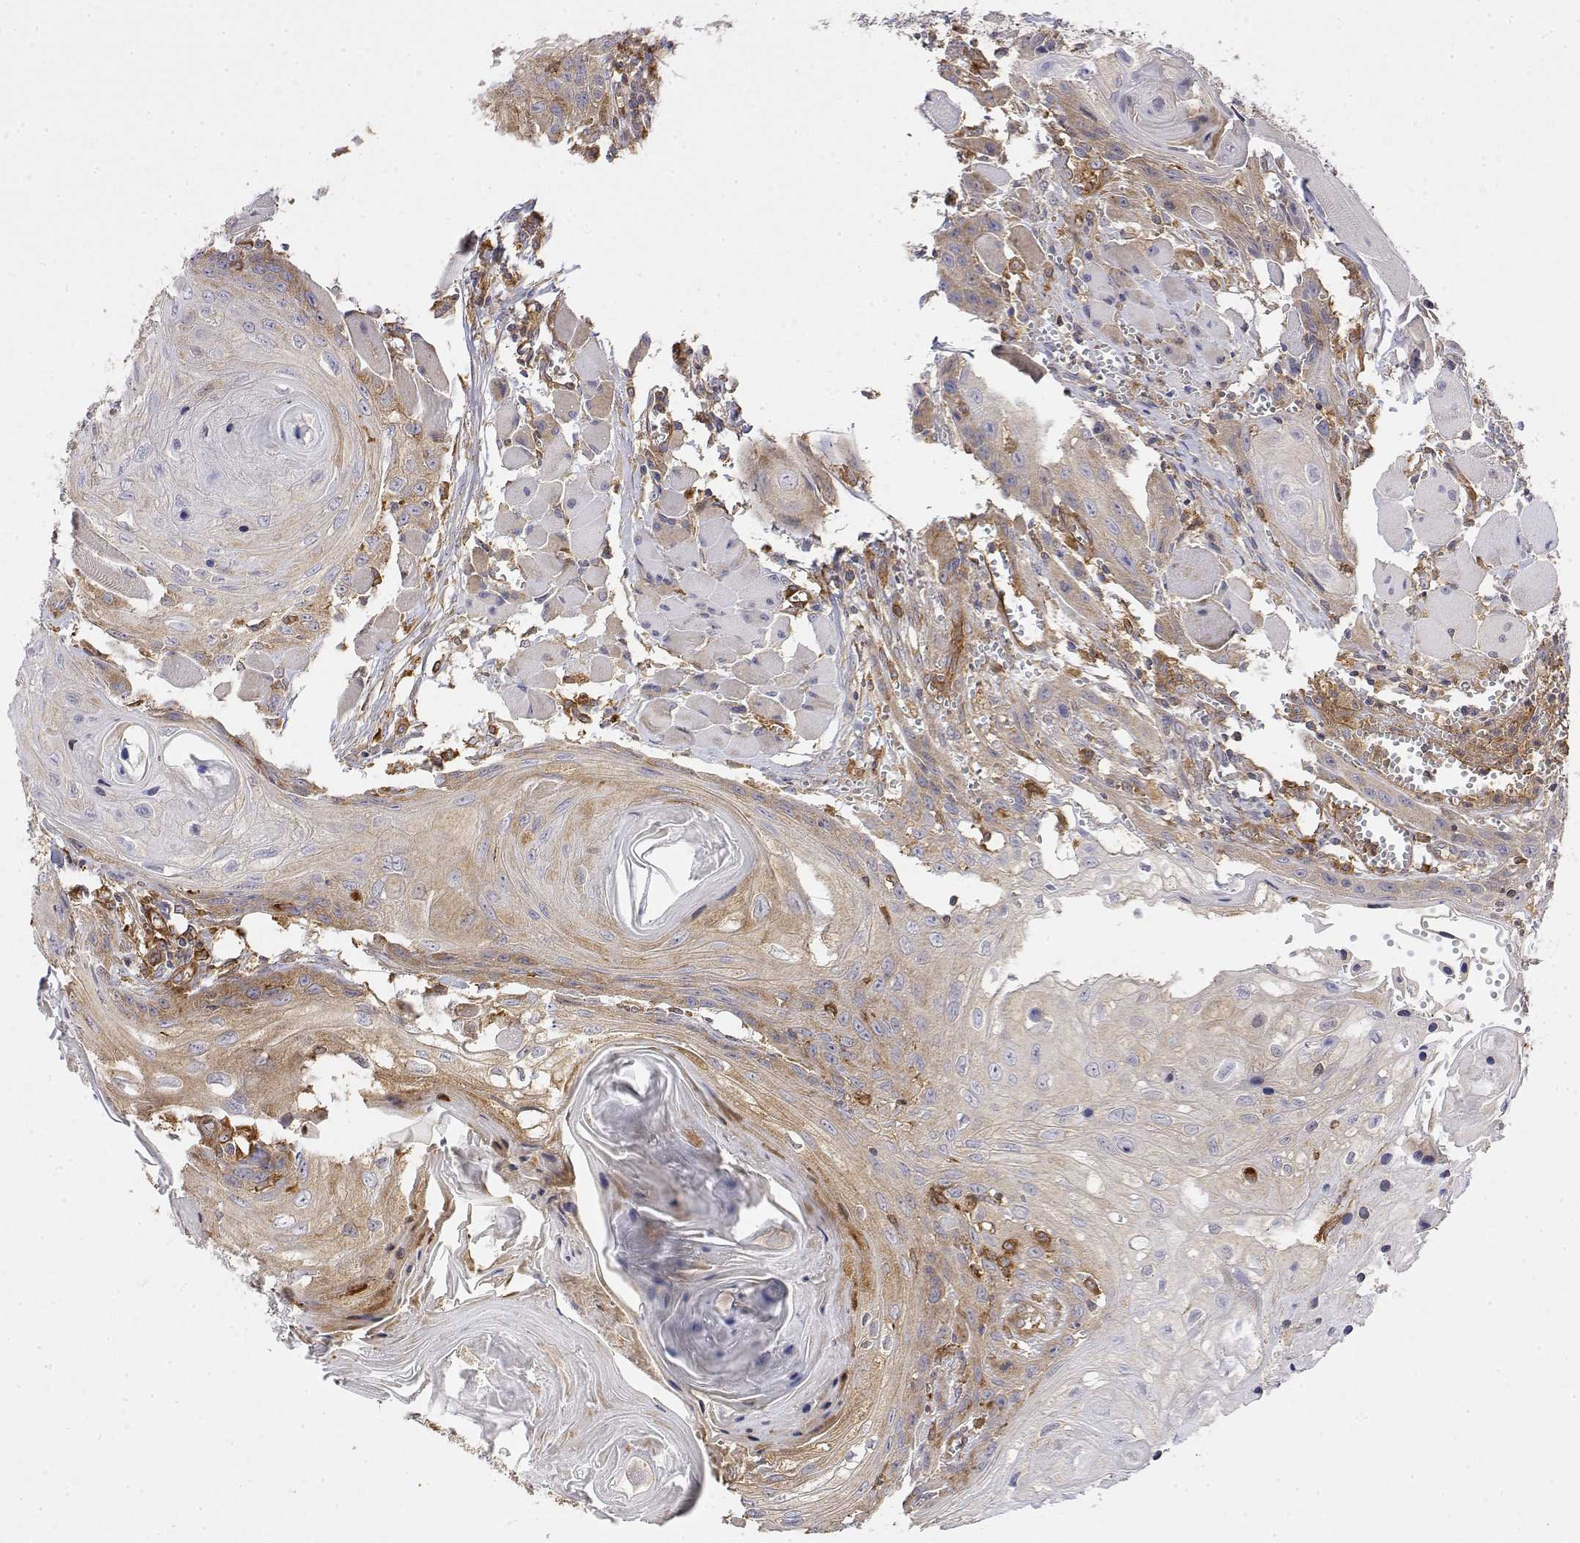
{"staining": {"intensity": "weak", "quantity": "<25%", "location": "cytoplasmic/membranous"}, "tissue": "head and neck cancer", "cell_type": "Tumor cells", "image_type": "cancer", "snomed": [{"axis": "morphology", "description": "Squamous cell carcinoma, NOS"}, {"axis": "topography", "description": "Oral tissue"}, {"axis": "topography", "description": "Head-Neck"}], "caption": "Tumor cells are negative for protein expression in human head and neck cancer (squamous cell carcinoma). The staining is performed using DAB (3,3'-diaminobenzidine) brown chromogen with nuclei counter-stained in using hematoxylin.", "gene": "PACSIN2", "patient": {"sex": "male", "age": 58}}